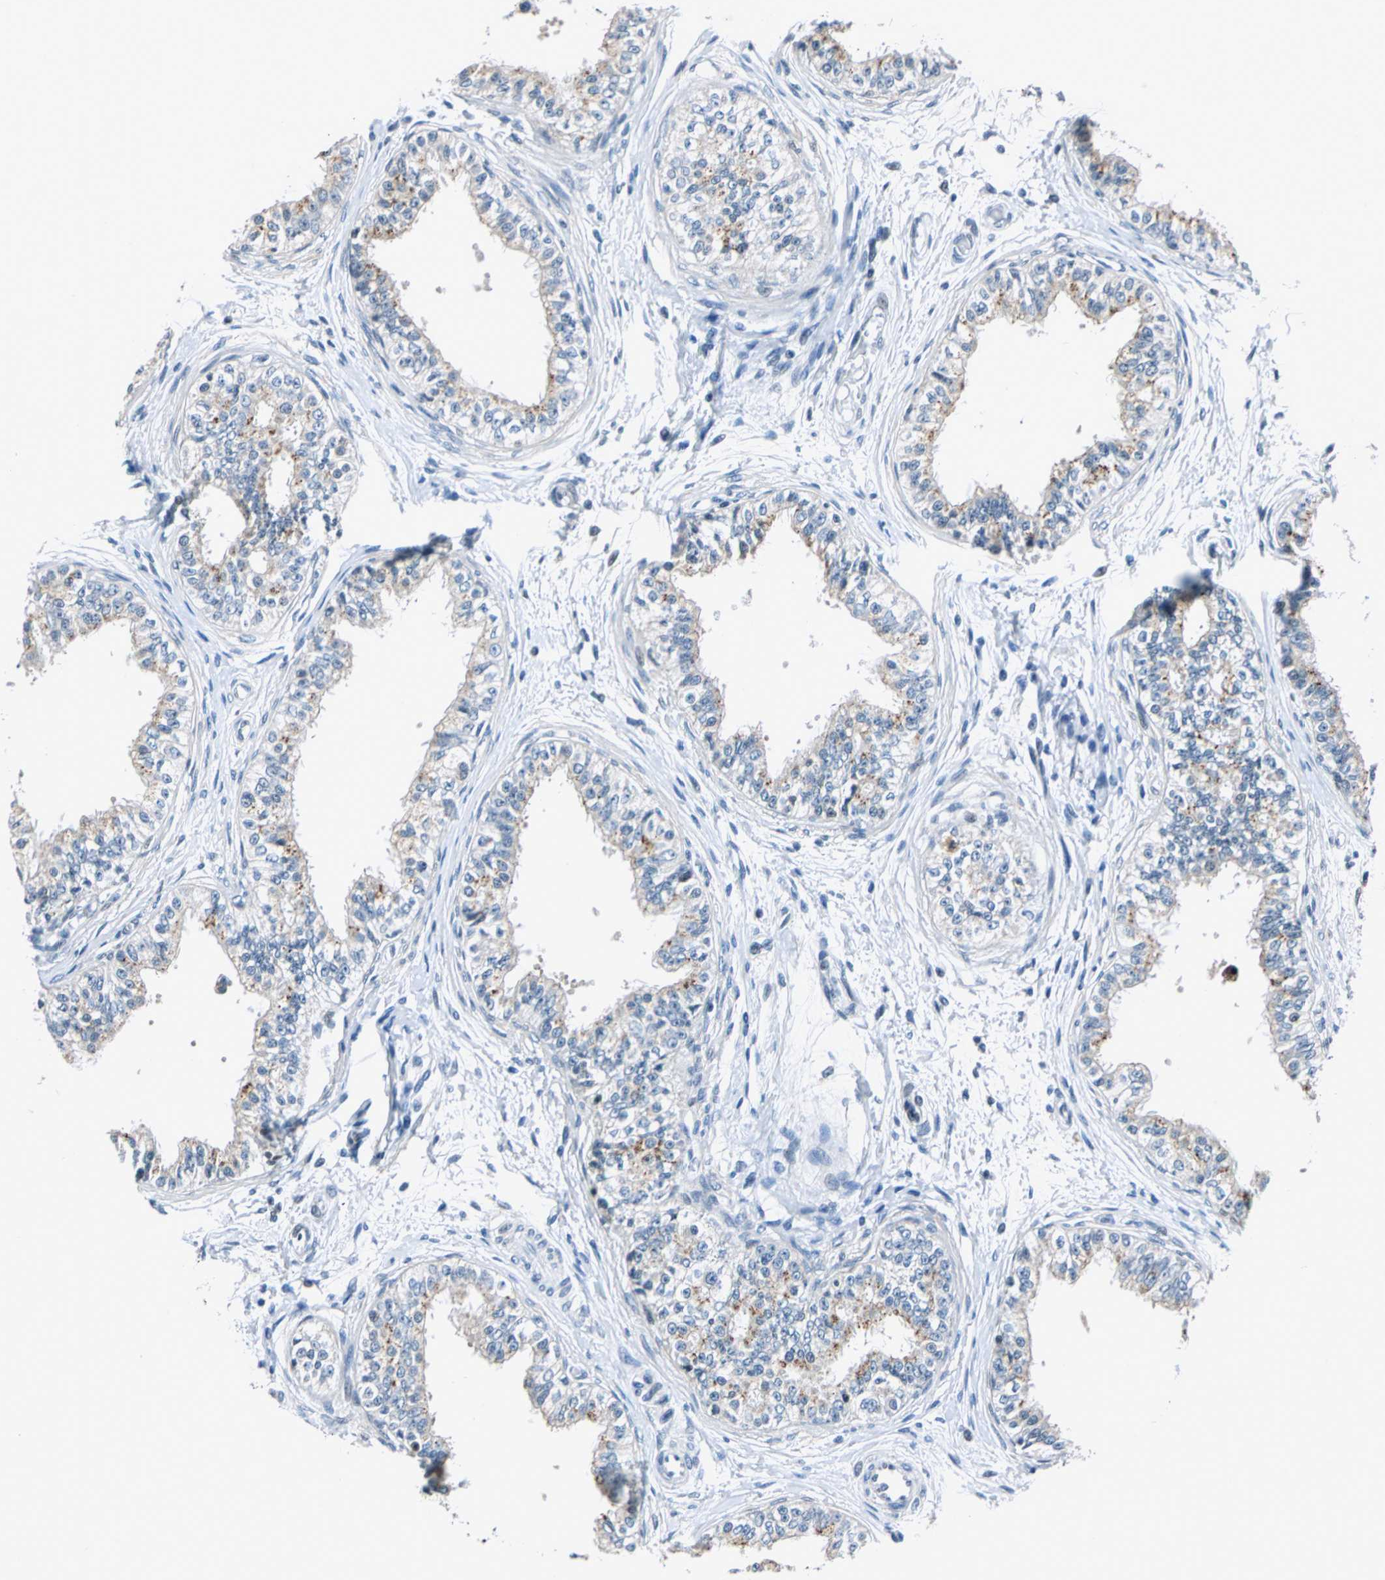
{"staining": {"intensity": "moderate", "quantity": "25%-75%", "location": "cytoplasmic/membranous"}, "tissue": "epididymis", "cell_type": "Glandular cells", "image_type": "normal", "snomed": [{"axis": "morphology", "description": "Normal tissue, NOS"}, {"axis": "morphology", "description": "Adenocarcinoma, metastatic, NOS"}, {"axis": "topography", "description": "Testis"}, {"axis": "topography", "description": "Epididymis"}], "caption": "Immunohistochemical staining of normal epididymis reveals moderate cytoplasmic/membranous protein expression in about 25%-75% of glandular cells. (brown staining indicates protein expression, while blue staining denotes nuclei).", "gene": "HCFC2", "patient": {"sex": "male", "age": 26}}